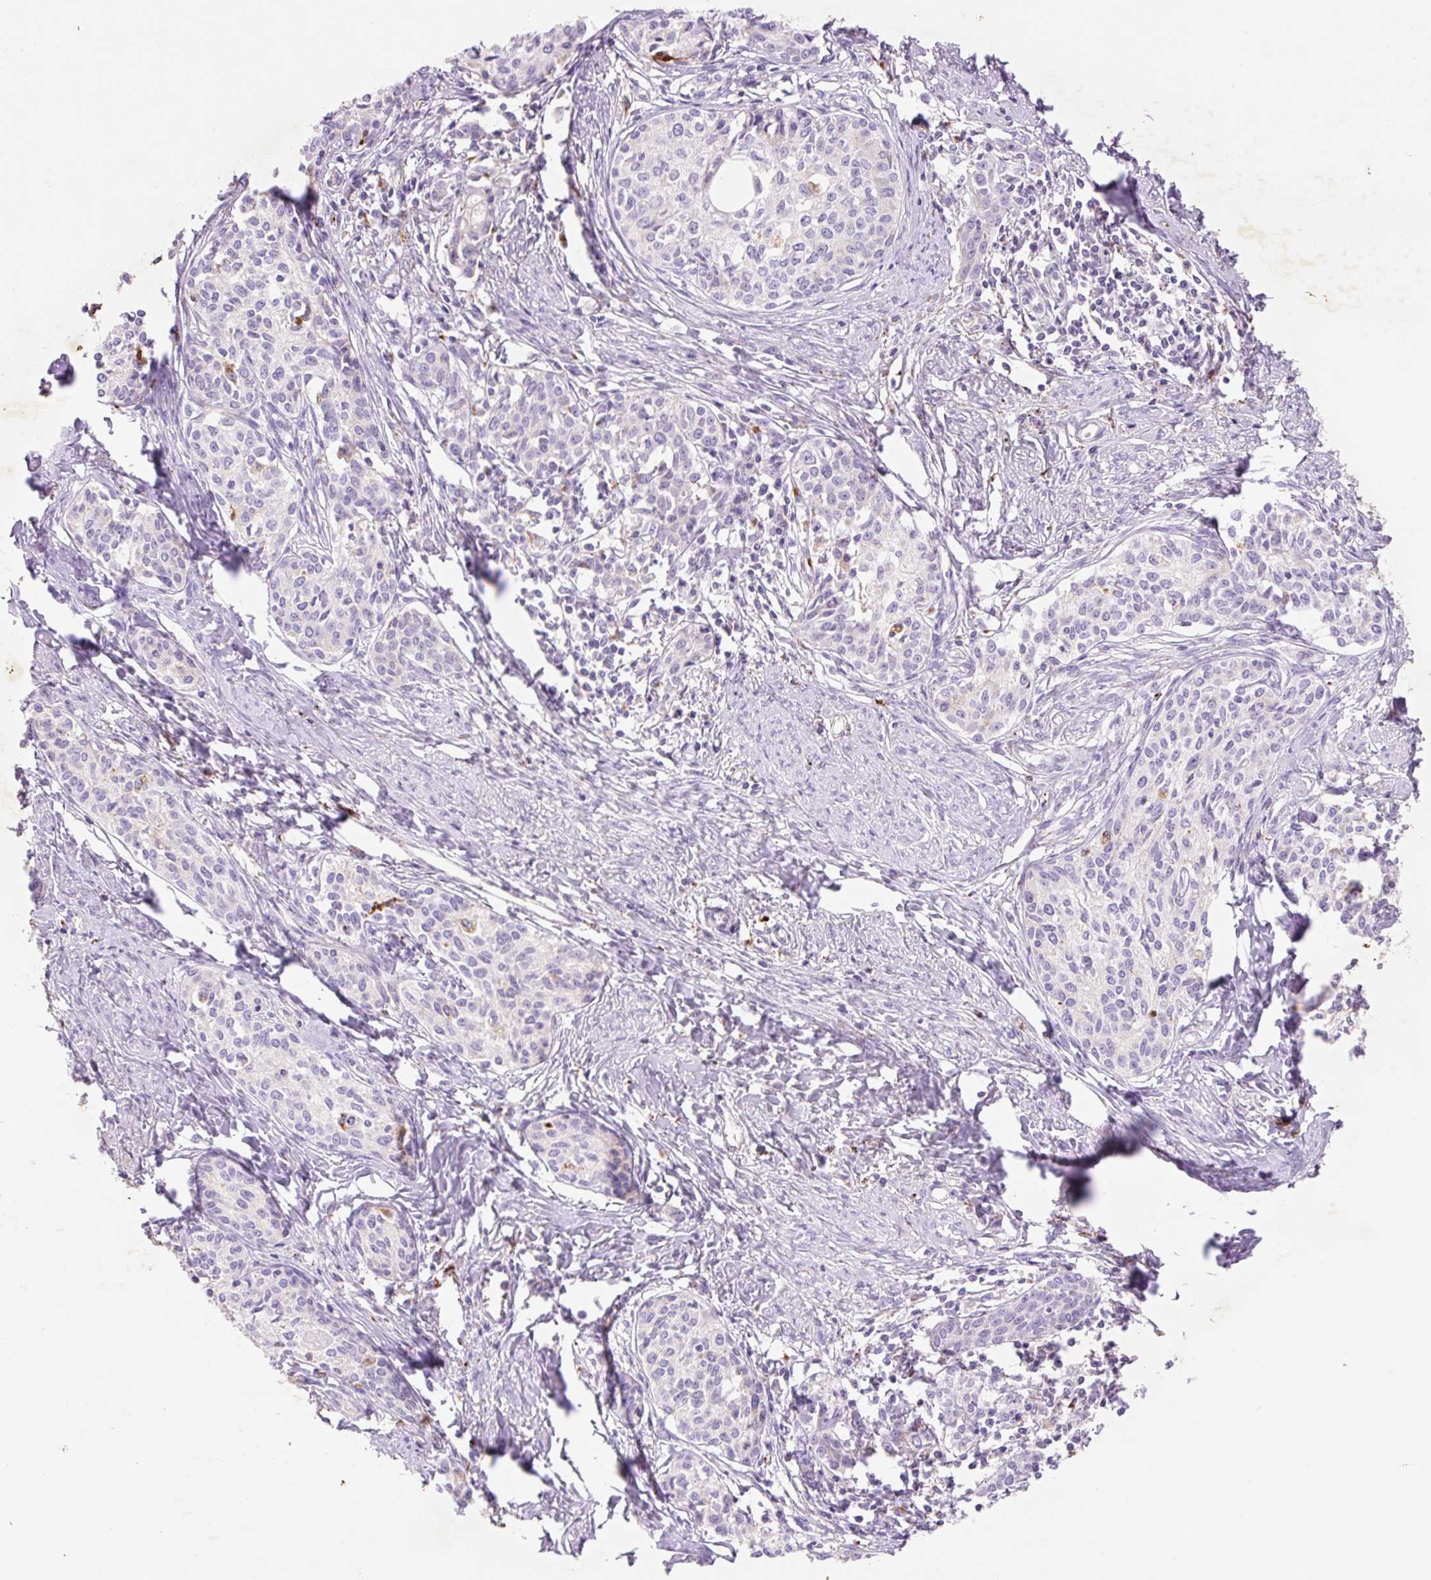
{"staining": {"intensity": "negative", "quantity": "none", "location": "none"}, "tissue": "cervical cancer", "cell_type": "Tumor cells", "image_type": "cancer", "snomed": [{"axis": "morphology", "description": "Squamous cell carcinoma, NOS"}, {"axis": "morphology", "description": "Adenocarcinoma, NOS"}, {"axis": "topography", "description": "Cervix"}], "caption": "An image of cervical cancer (squamous cell carcinoma) stained for a protein exhibits no brown staining in tumor cells.", "gene": "HEXA", "patient": {"sex": "female", "age": 52}}